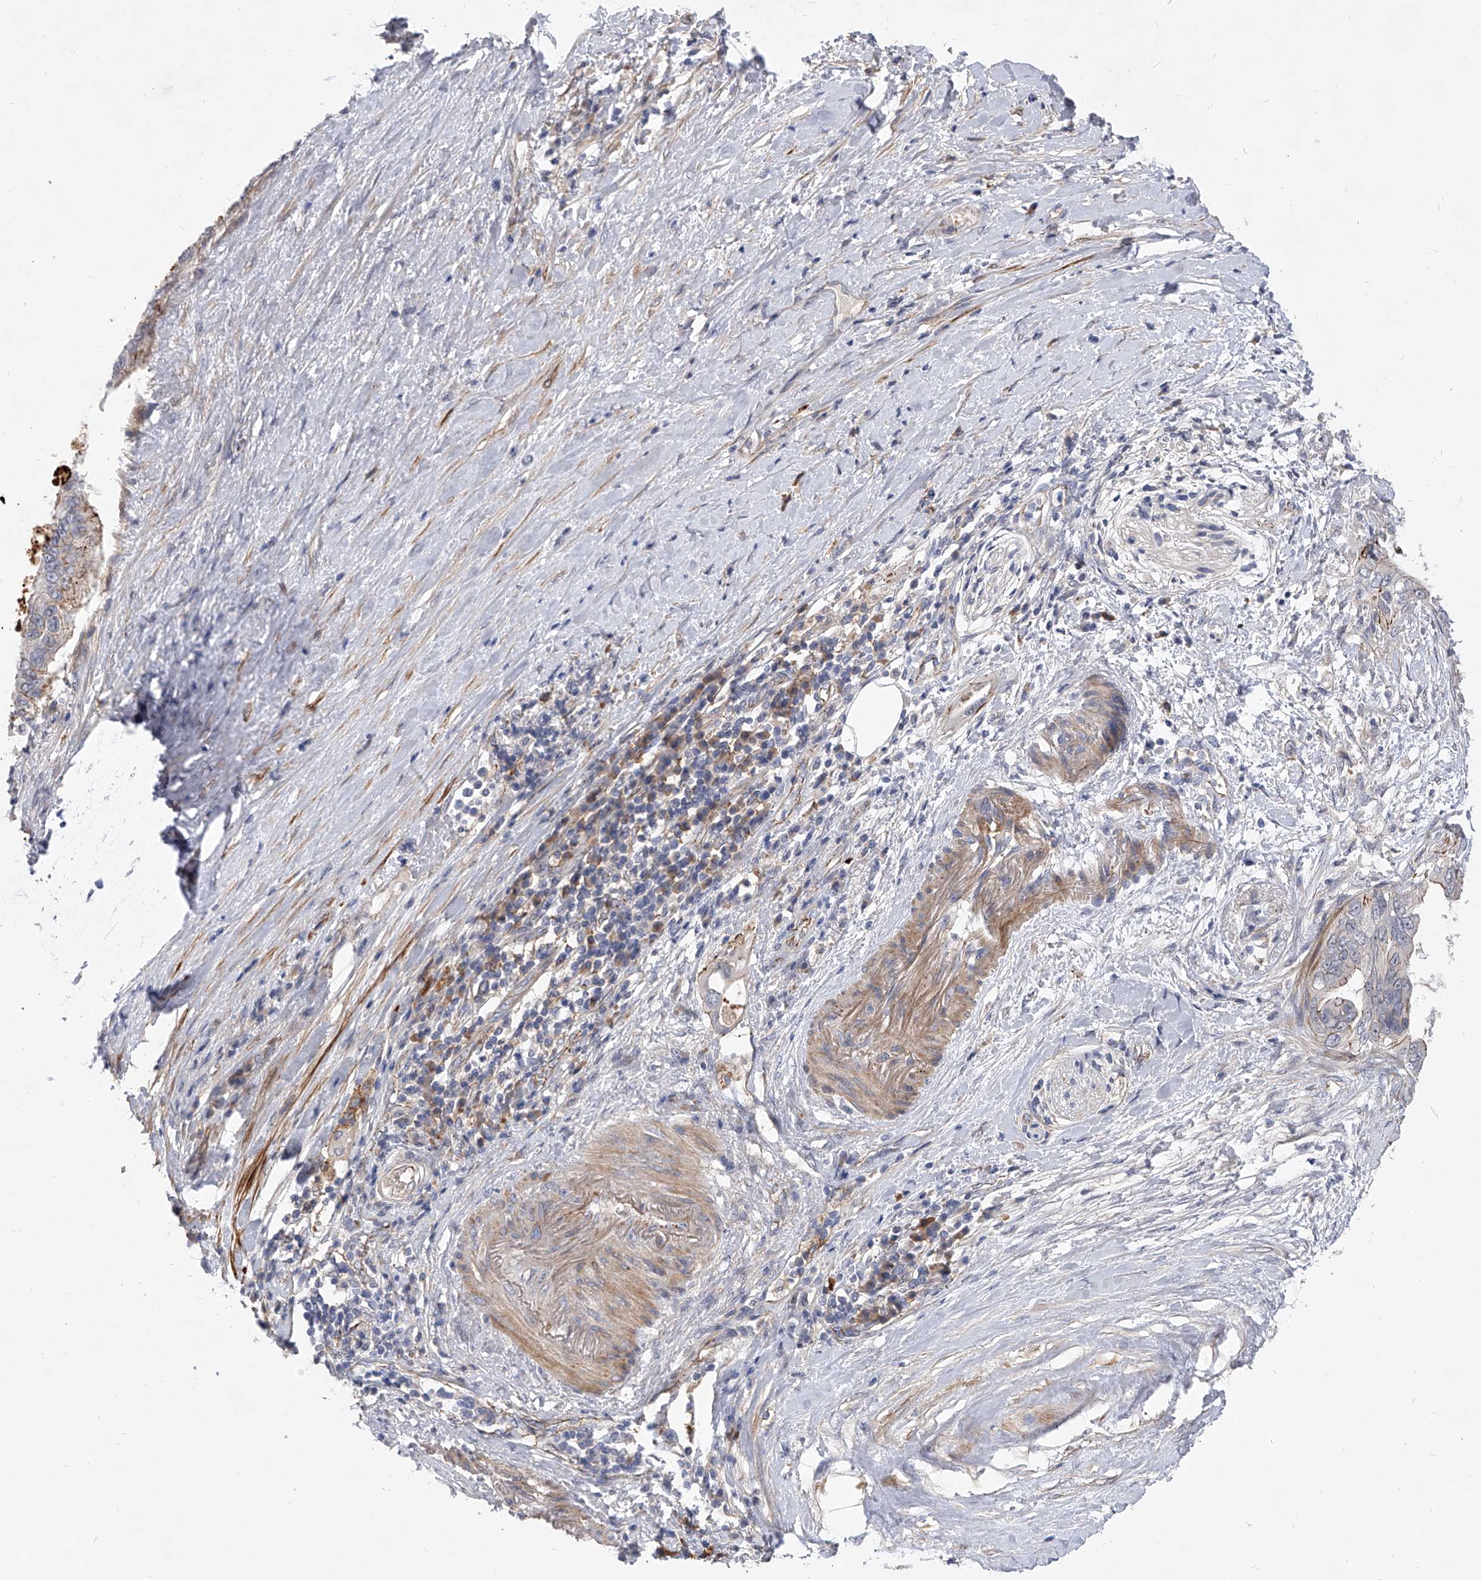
{"staining": {"intensity": "moderate", "quantity": "<25%", "location": "cytoplasmic/membranous"}, "tissue": "pancreatic cancer", "cell_type": "Tumor cells", "image_type": "cancer", "snomed": [{"axis": "morphology", "description": "Adenocarcinoma, NOS"}, {"axis": "topography", "description": "Pancreas"}], "caption": "Brown immunohistochemical staining in human pancreatic adenocarcinoma demonstrates moderate cytoplasmic/membranous staining in about <25% of tumor cells.", "gene": "MINDY4", "patient": {"sex": "female", "age": 56}}